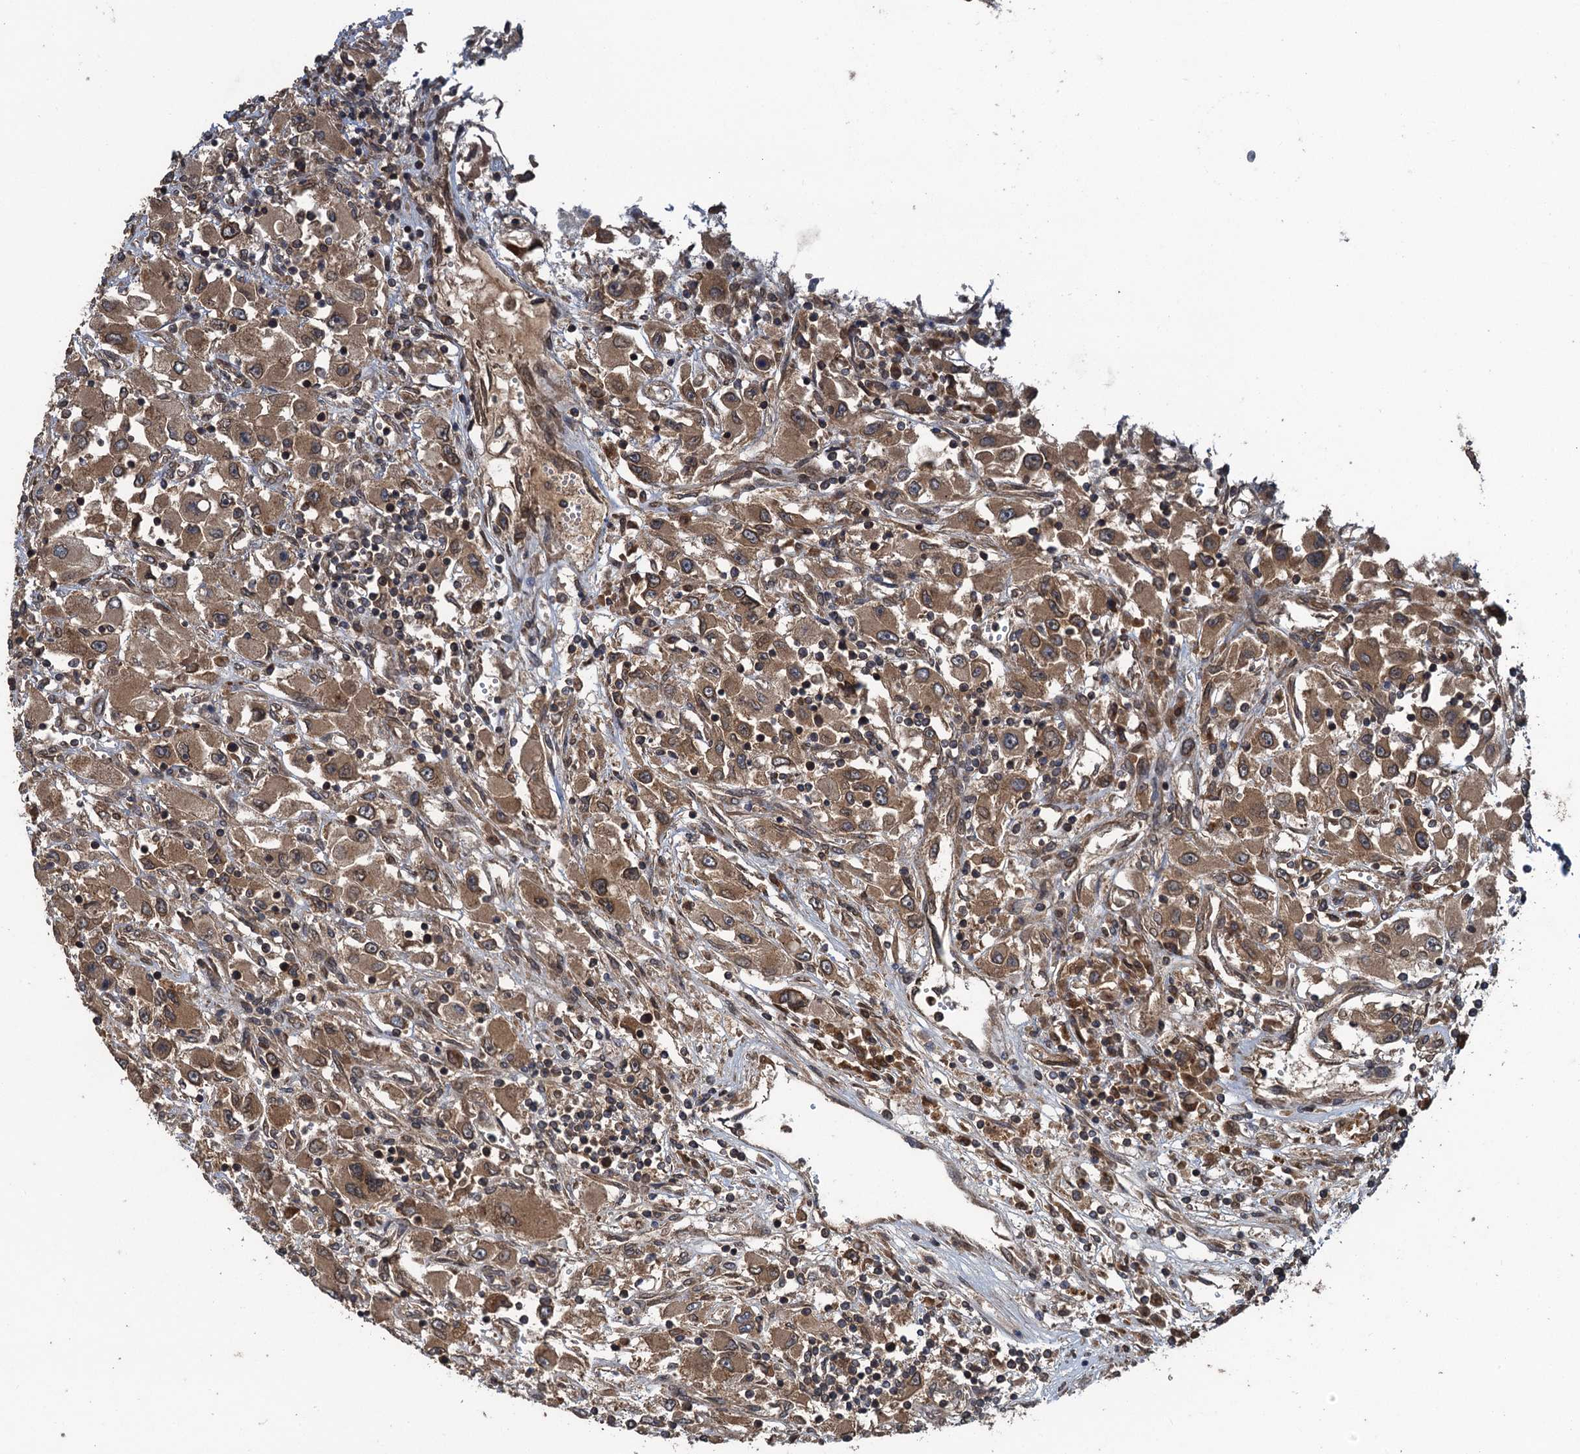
{"staining": {"intensity": "moderate", "quantity": ">75%", "location": "cytoplasmic/membranous,nuclear"}, "tissue": "renal cancer", "cell_type": "Tumor cells", "image_type": "cancer", "snomed": [{"axis": "morphology", "description": "Adenocarcinoma, NOS"}, {"axis": "topography", "description": "Kidney"}], "caption": "This micrograph reveals renal cancer stained with immunohistochemistry to label a protein in brown. The cytoplasmic/membranous and nuclear of tumor cells show moderate positivity for the protein. Nuclei are counter-stained blue.", "gene": "GLE1", "patient": {"sex": "female", "age": 52}}